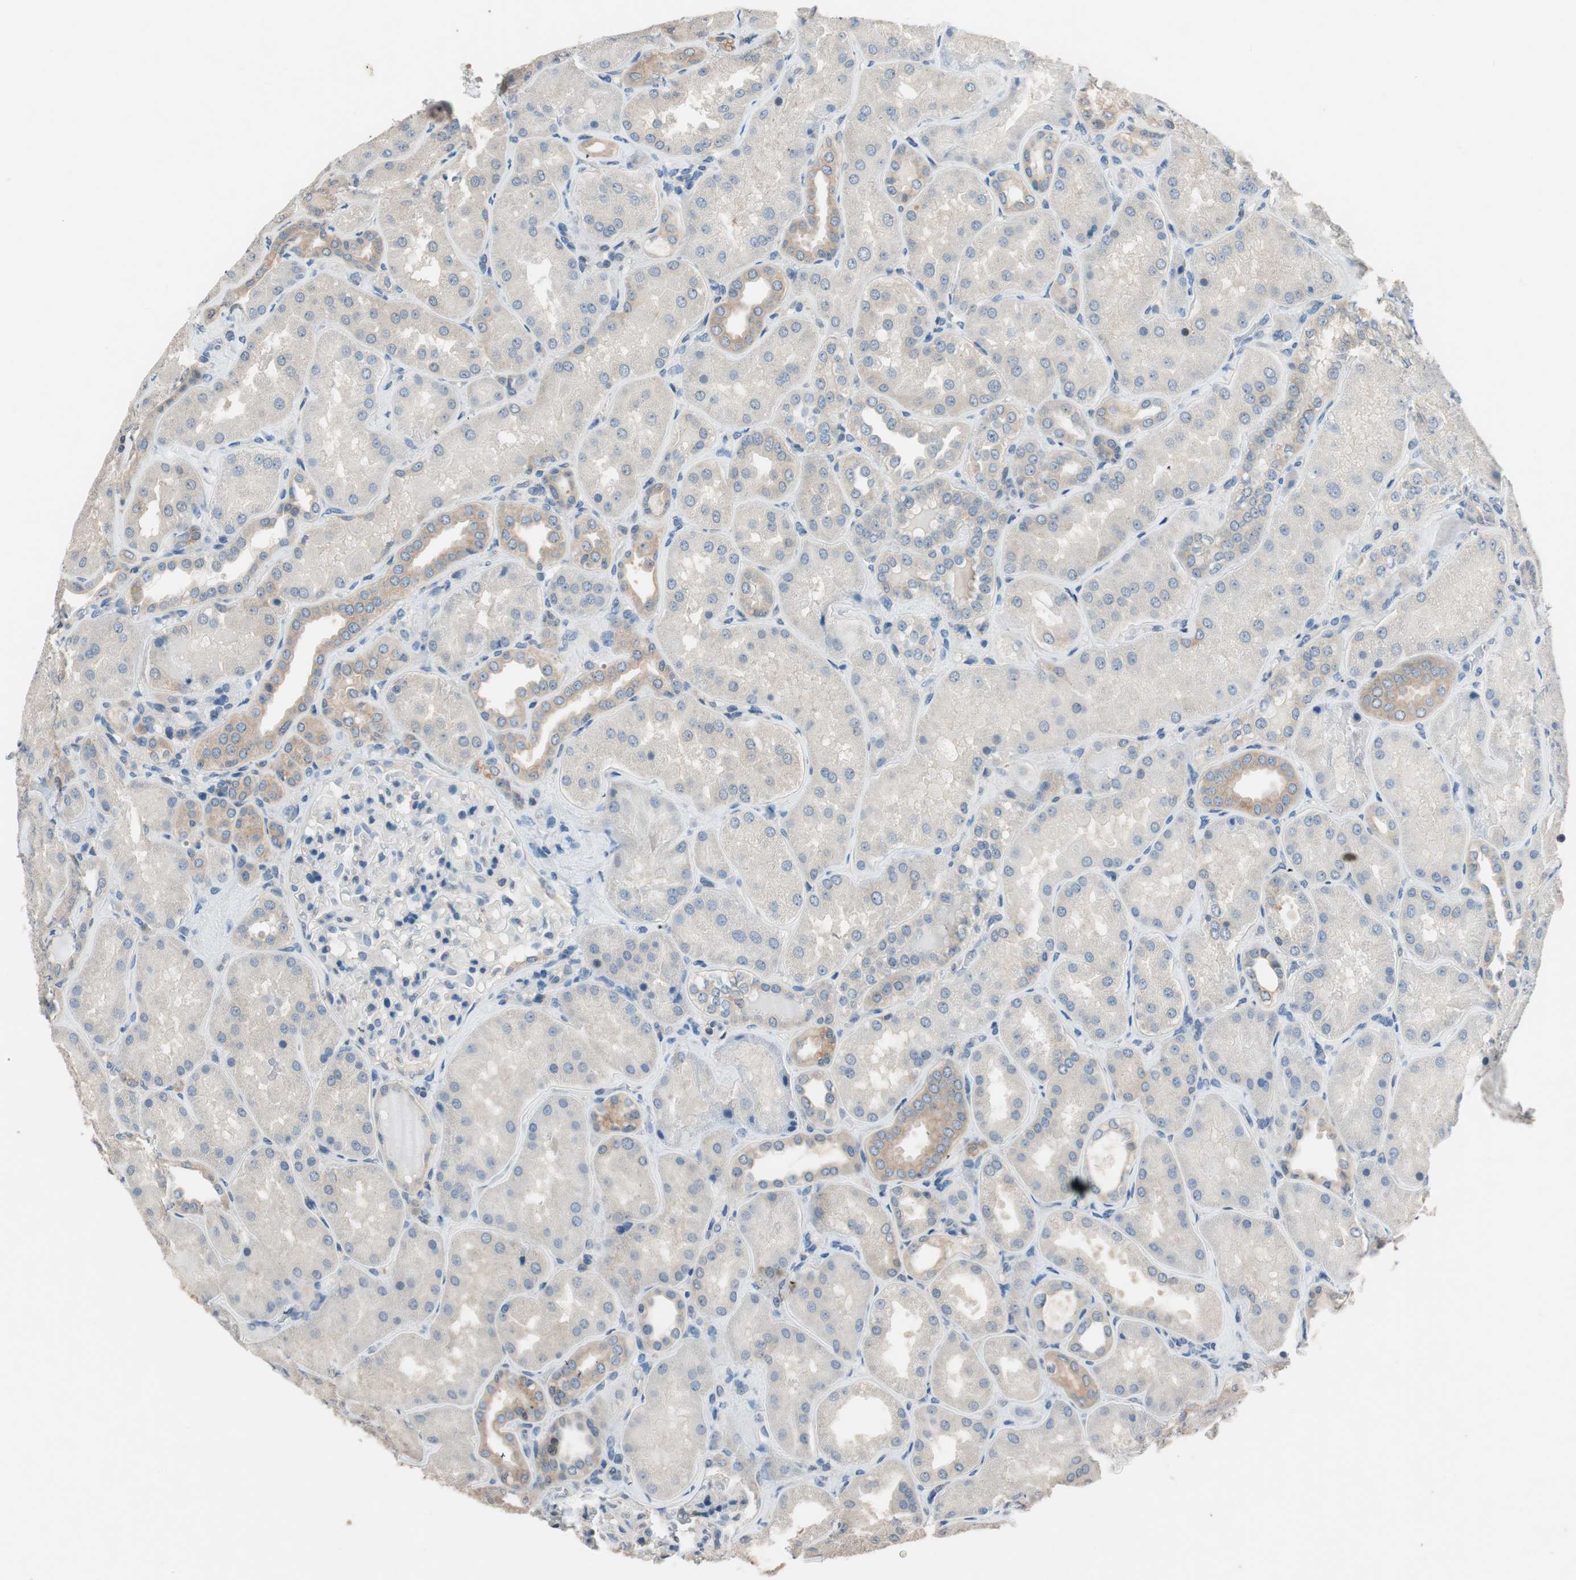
{"staining": {"intensity": "negative", "quantity": "none", "location": "none"}, "tissue": "kidney", "cell_type": "Cells in glomeruli", "image_type": "normal", "snomed": [{"axis": "morphology", "description": "Normal tissue, NOS"}, {"axis": "topography", "description": "Kidney"}], "caption": "Immunohistochemistry image of normal kidney: kidney stained with DAB shows no significant protein positivity in cells in glomeruli.", "gene": "SERPINB5", "patient": {"sex": "female", "age": 56}}